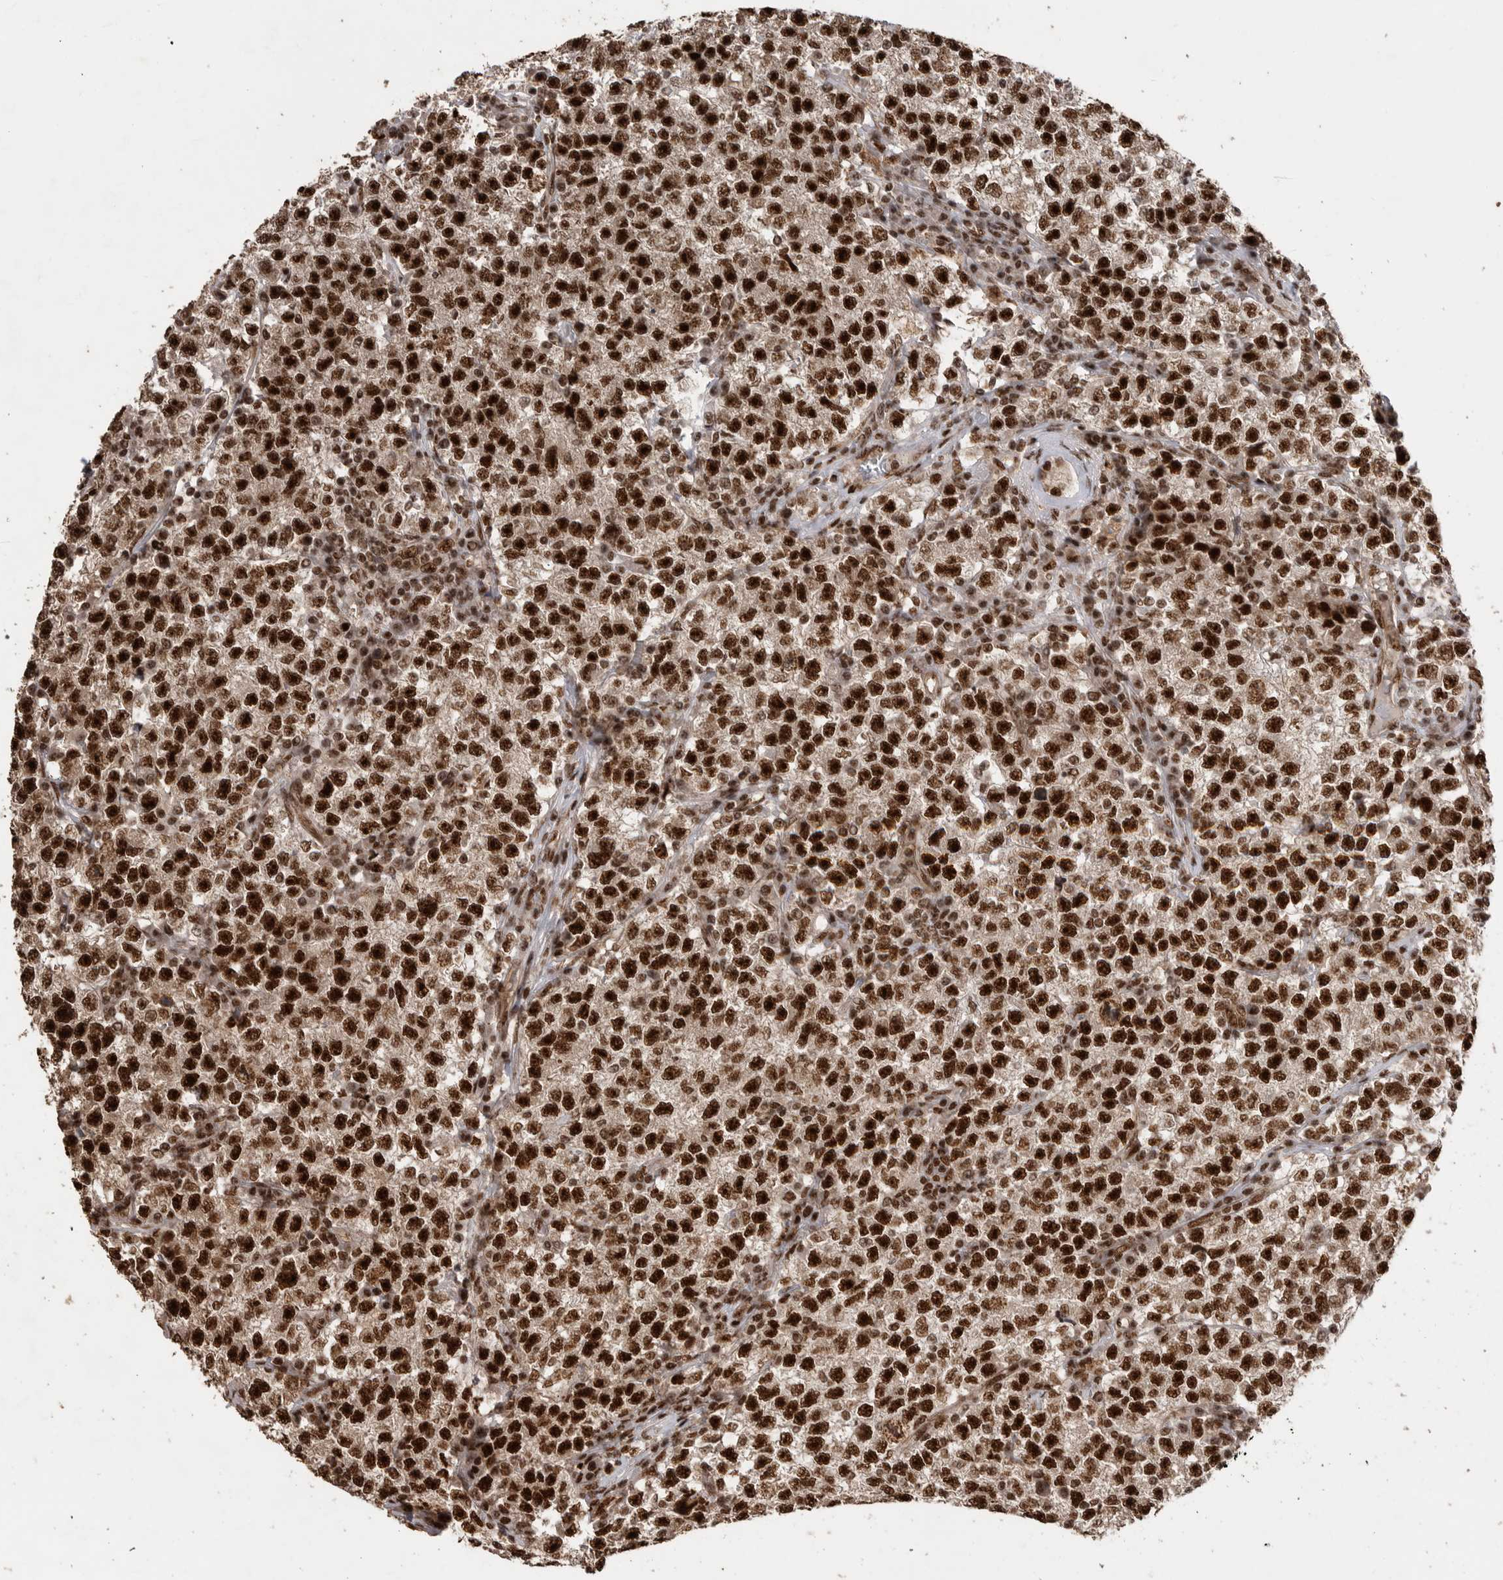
{"staining": {"intensity": "strong", "quantity": ">75%", "location": "nuclear"}, "tissue": "testis cancer", "cell_type": "Tumor cells", "image_type": "cancer", "snomed": [{"axis": "morphology", "description": "Seminoma, NOS"}, {"axis": "topography", "description": "Testis"}], "caption": "Testis cancer (seminoma) stained with DAB (3,3'-diaminobenzidine) immunohistochemistry (IHC) shows high levels of strong nuclear expression in about >75% of tumor cells.", "gene": "PPP1R8", "patient": {"sex": "male", "age": 22}}